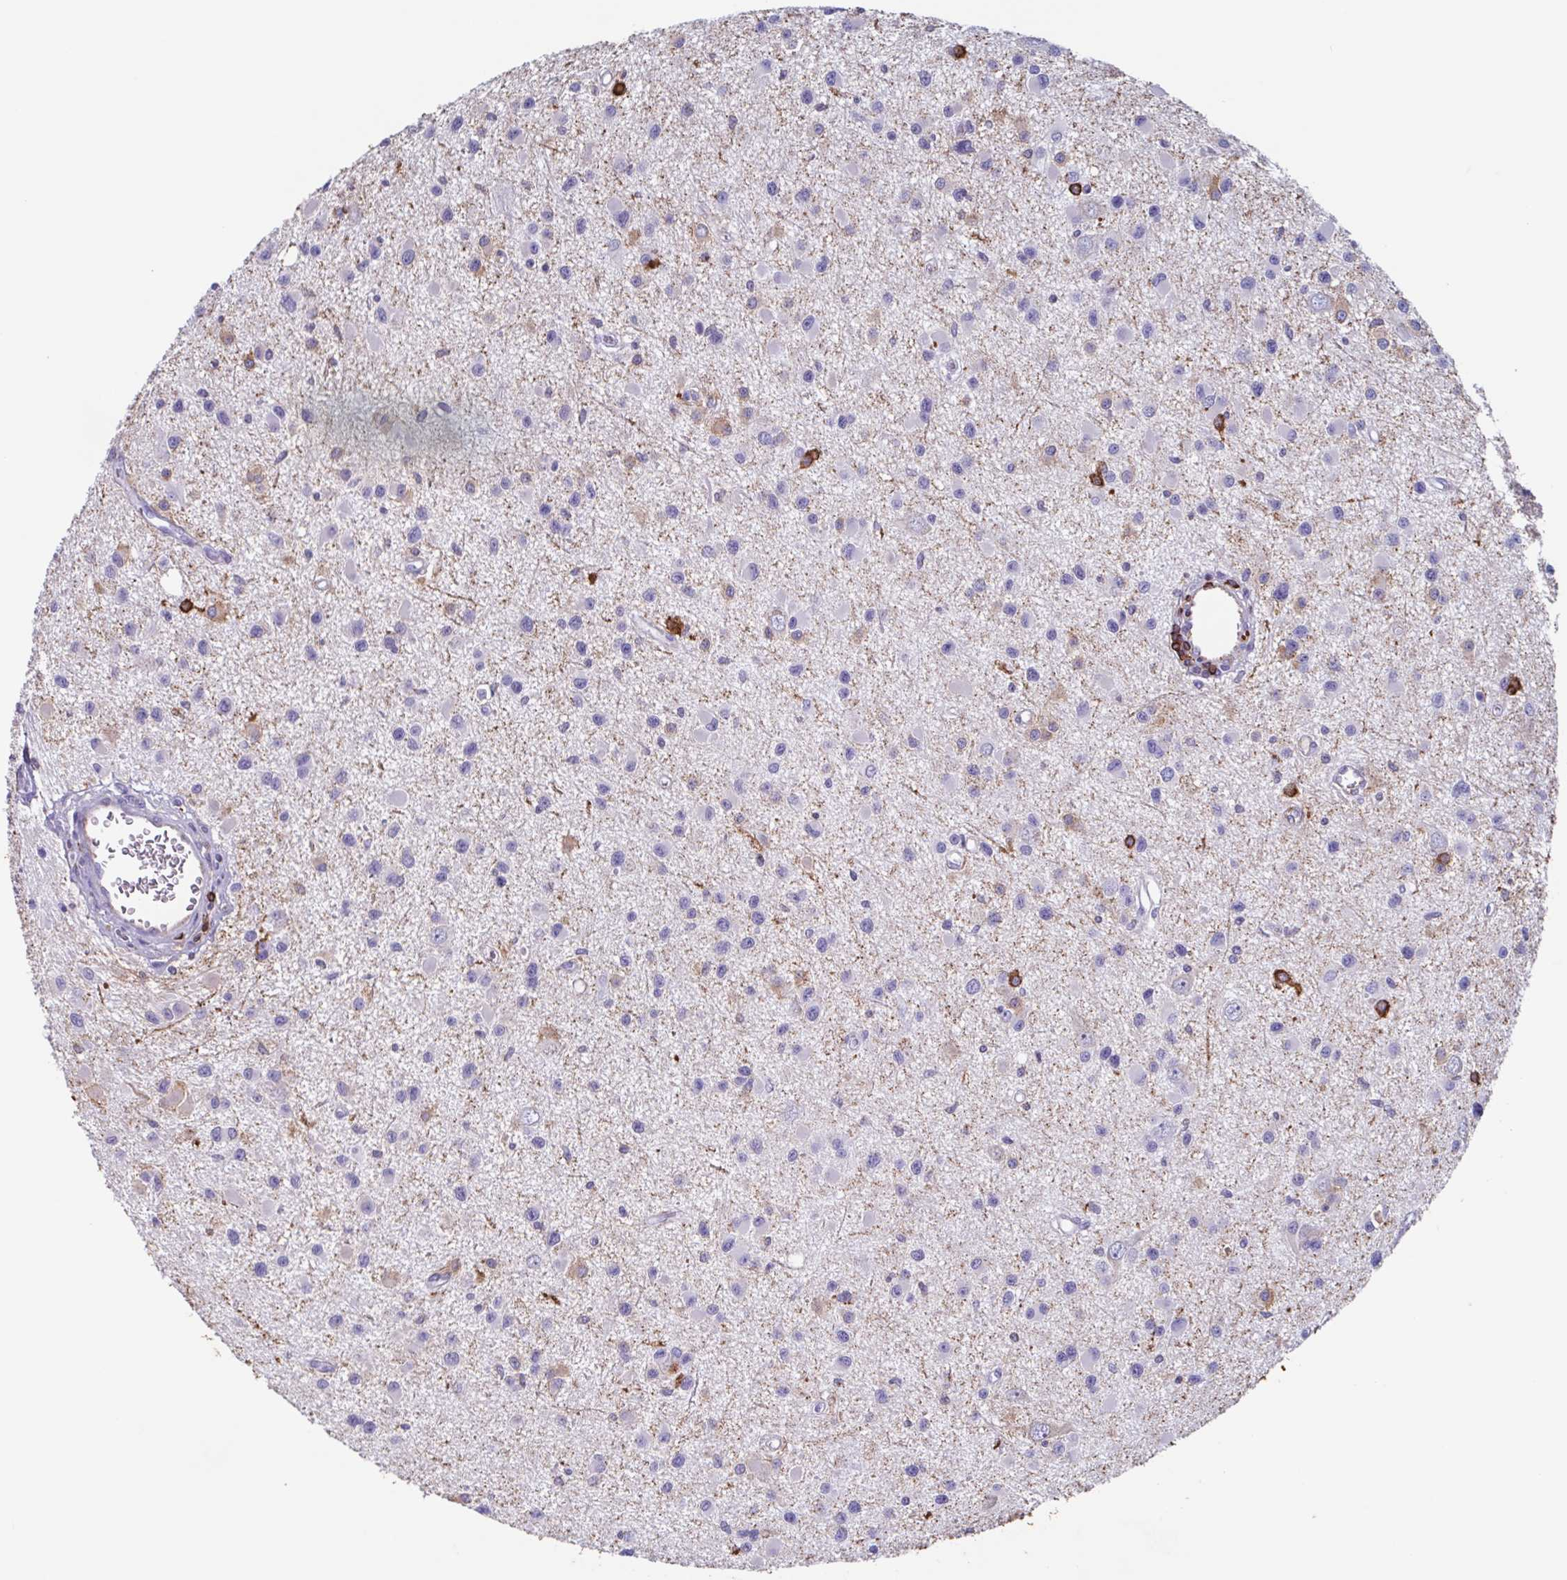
{"staining": {"intensity": "negative", "quantity": "none", "location": "none"}, "tissue": "glioma", "cell_type": "Tumor cells", "image_type": "cancer", "snomed": [{"axis": "morphology", "description": "Glioma, malignant, High grade"}, {"axis": "topography", "description": "Brain"}], "caption": "Tumor cells are negative for protein expression in human malignant glioma (high-grade).", "gene": "TPD52", "patient": {"sex": "male", "age": 54}}